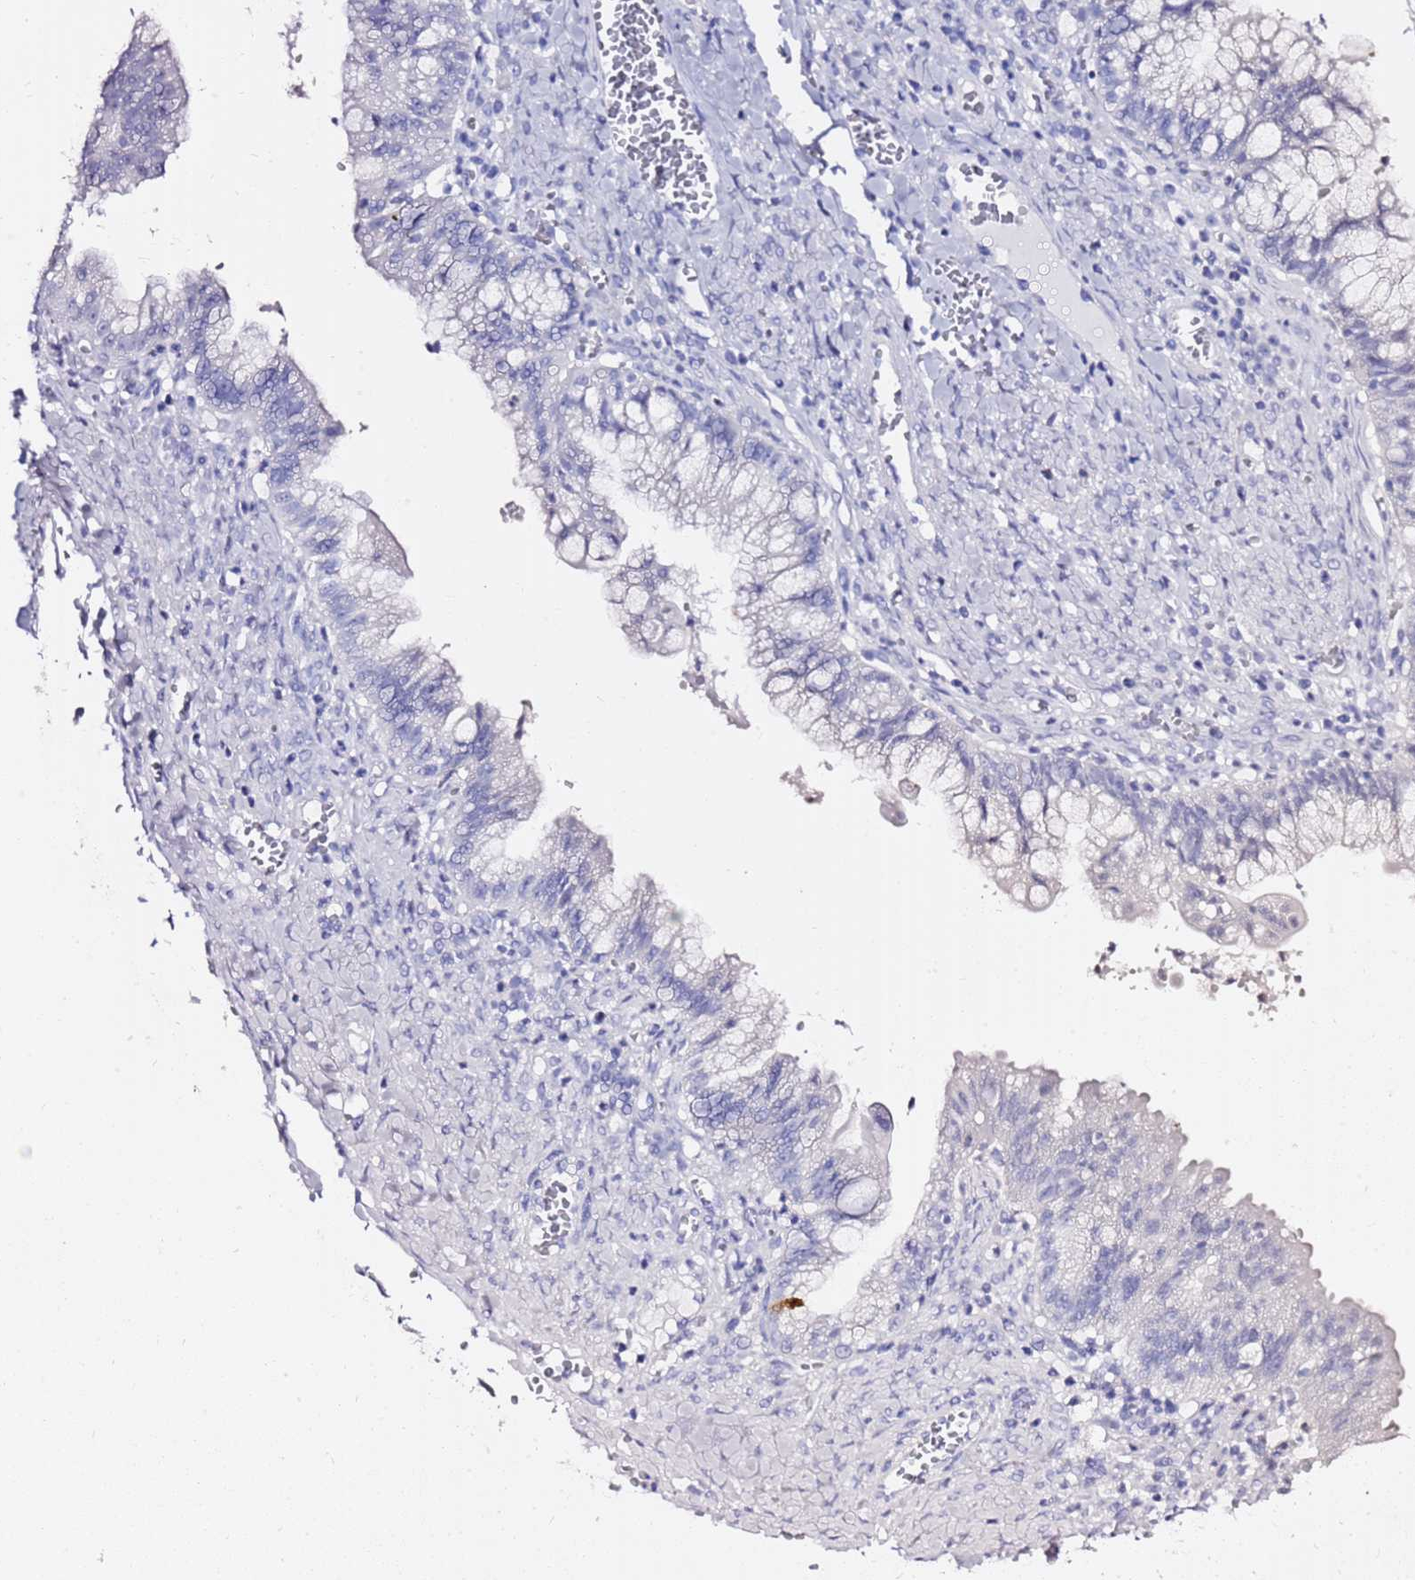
{"staining": {"intensity": "negative", "quantity": "none", "location": "none"}, "tissue": "ovarian cancer", "cell_type": "Tumor cells", "image_type": "cancer", "snomed": [{"axis": "morphology", "description": "Cystadenocarcinoma, mucinous, NOS"}, {"axis": "topography", "description": "Ovary"}], "caption": "Tumor cells show no significant expression in mucinous cystadenocarcinoma (ovarian). (DAB immunohistochemistry (IHC), high magnification).", "gene": "LIPF", "patient": {"sex": "female", "age": 70}}